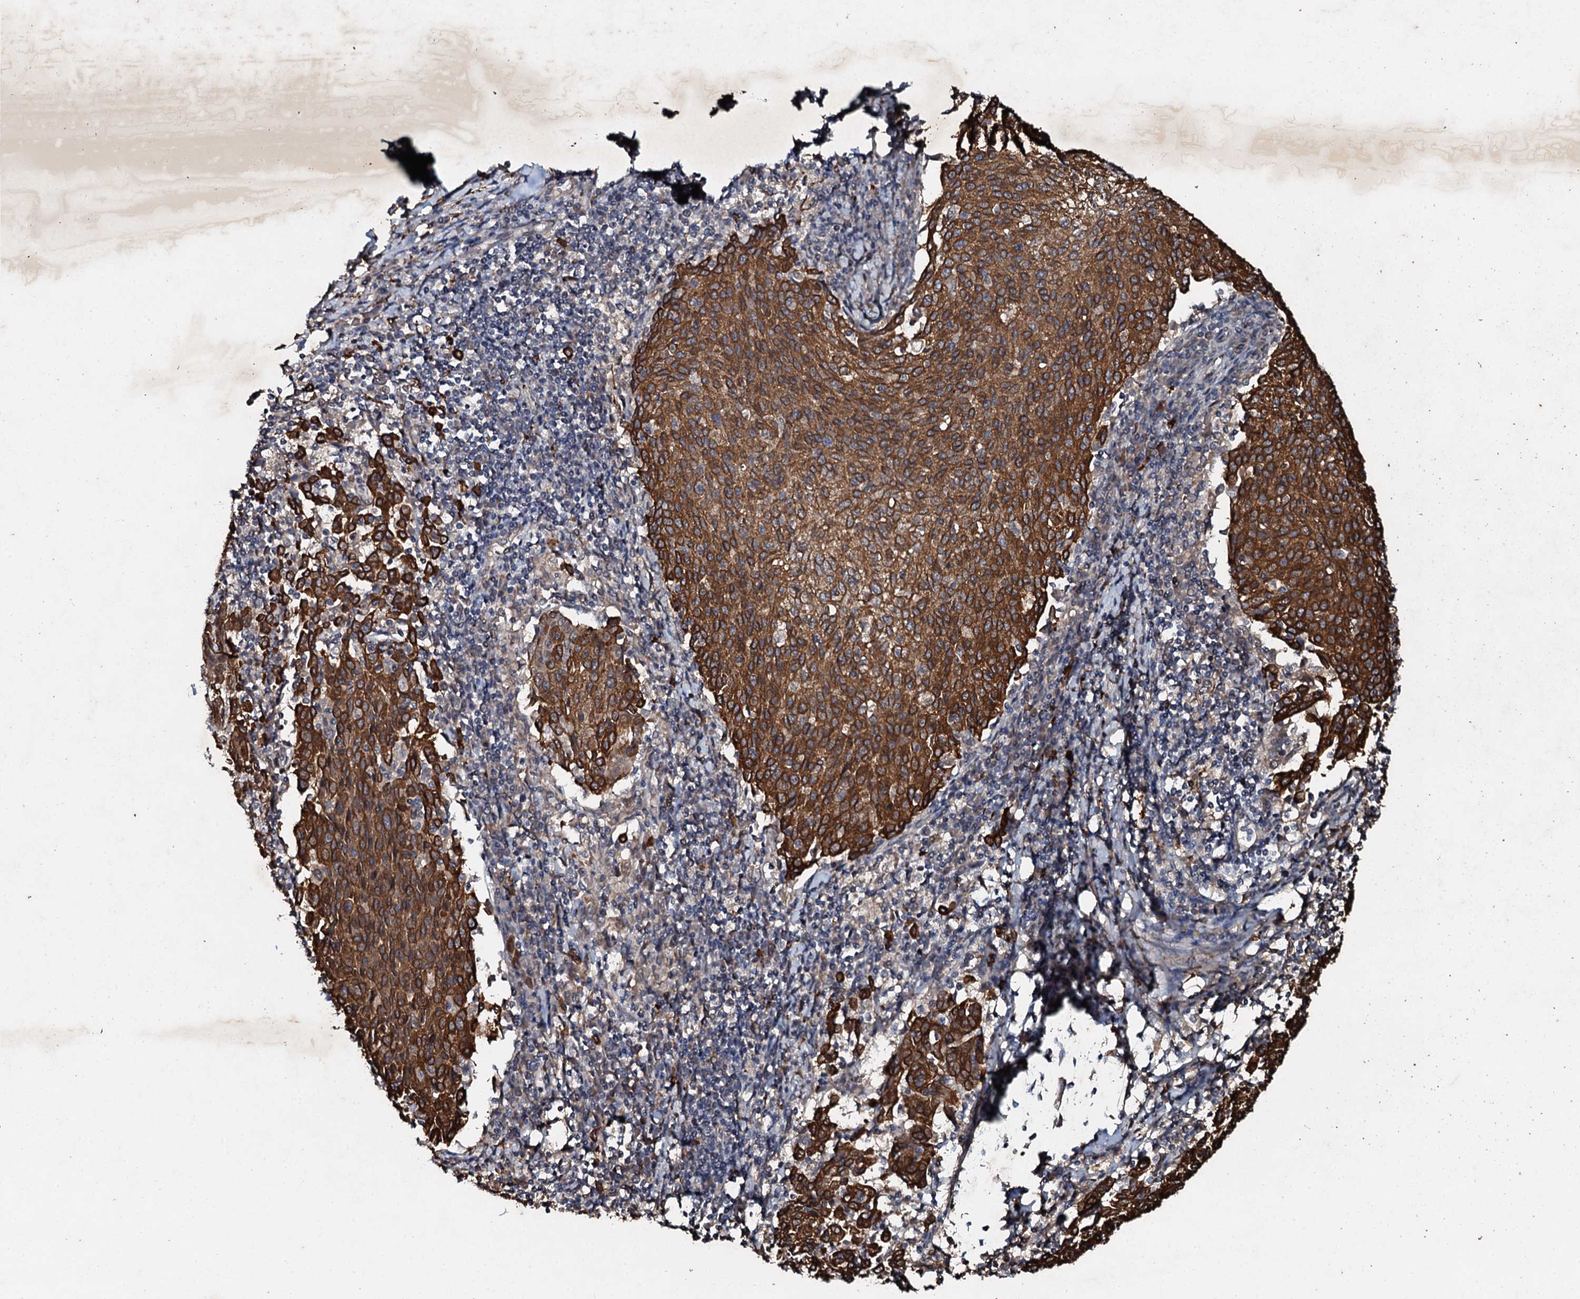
{"staining": {"intensity": "strong", "quantity": ">75%", "location": "cytoplasmic/membranous"}, "tissue": "cervical cancer", "cell_type": "Tumor cells", "image_type": "cancer", "snomed": [{"axis": "morphology", "description": "Squamous cell carcinoma, NOS"}, {"axis": "topography", "description": "Cervix"}], "caption": "This photomicrograph shows IHC staining of human cervical cancer (squamous cell carcinoma), with high strong cytoplasmic/membranous positivity in about >75% of tumor cells.", "gene": "ADAMTS10", "patient": {"sex": "female", "age": 46}}